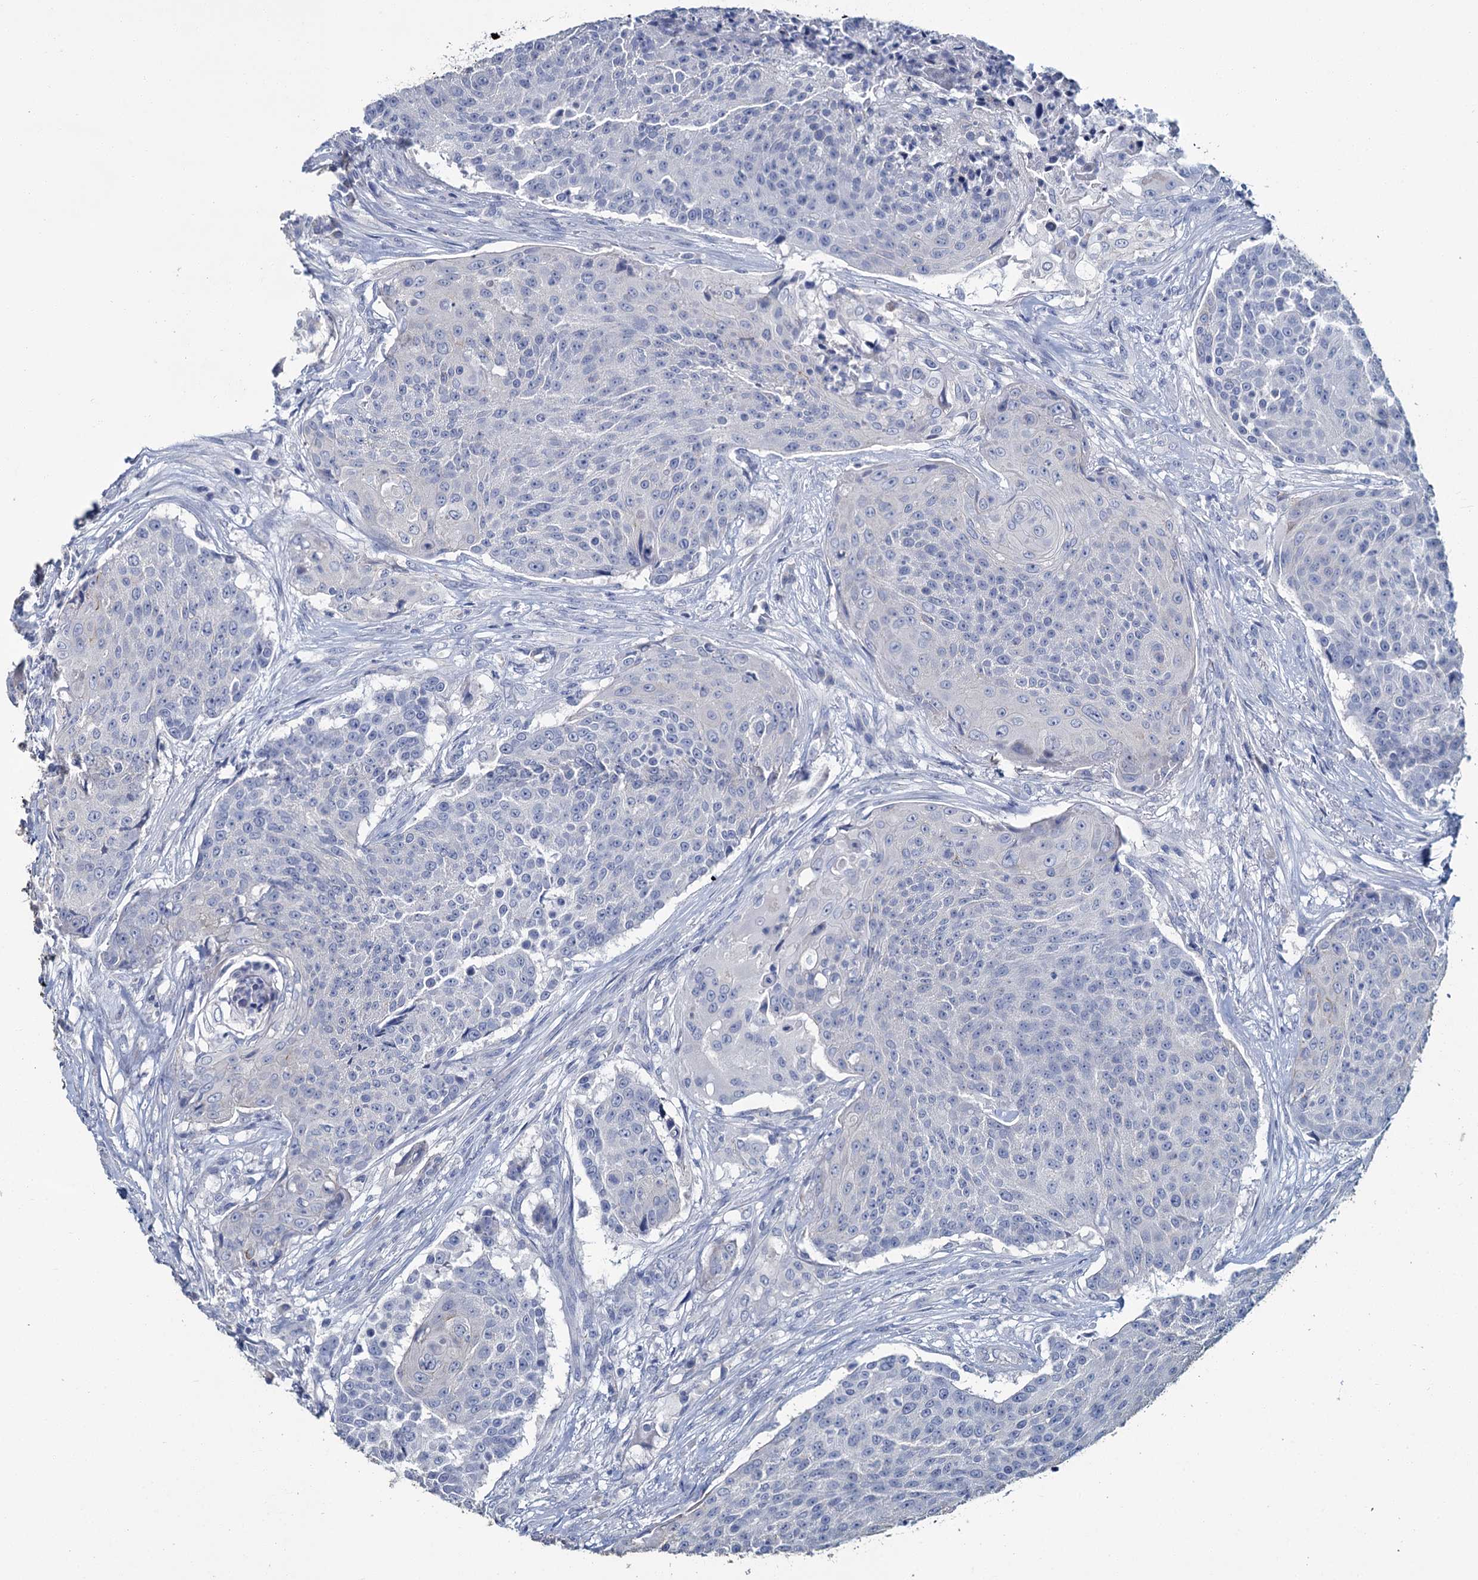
{"staining": {"intensity": "negative", "quantity": "none", "location": "none"}, "tissue": "urothelial cancer", "cell_type": "Tumor cells", "image_type": "cancer", "snomed": [{"axis": "morphology", "description": "Urothelial carcinoma, High grade"}, {"axis": "topography", "description": "Urinary bladder"}], "caption": "Tumor cells are negative for protein expression in human high-grade urothelial carcinoma.", "gene": "SNCB", "patient": {"sex": "female", "age": 63}}